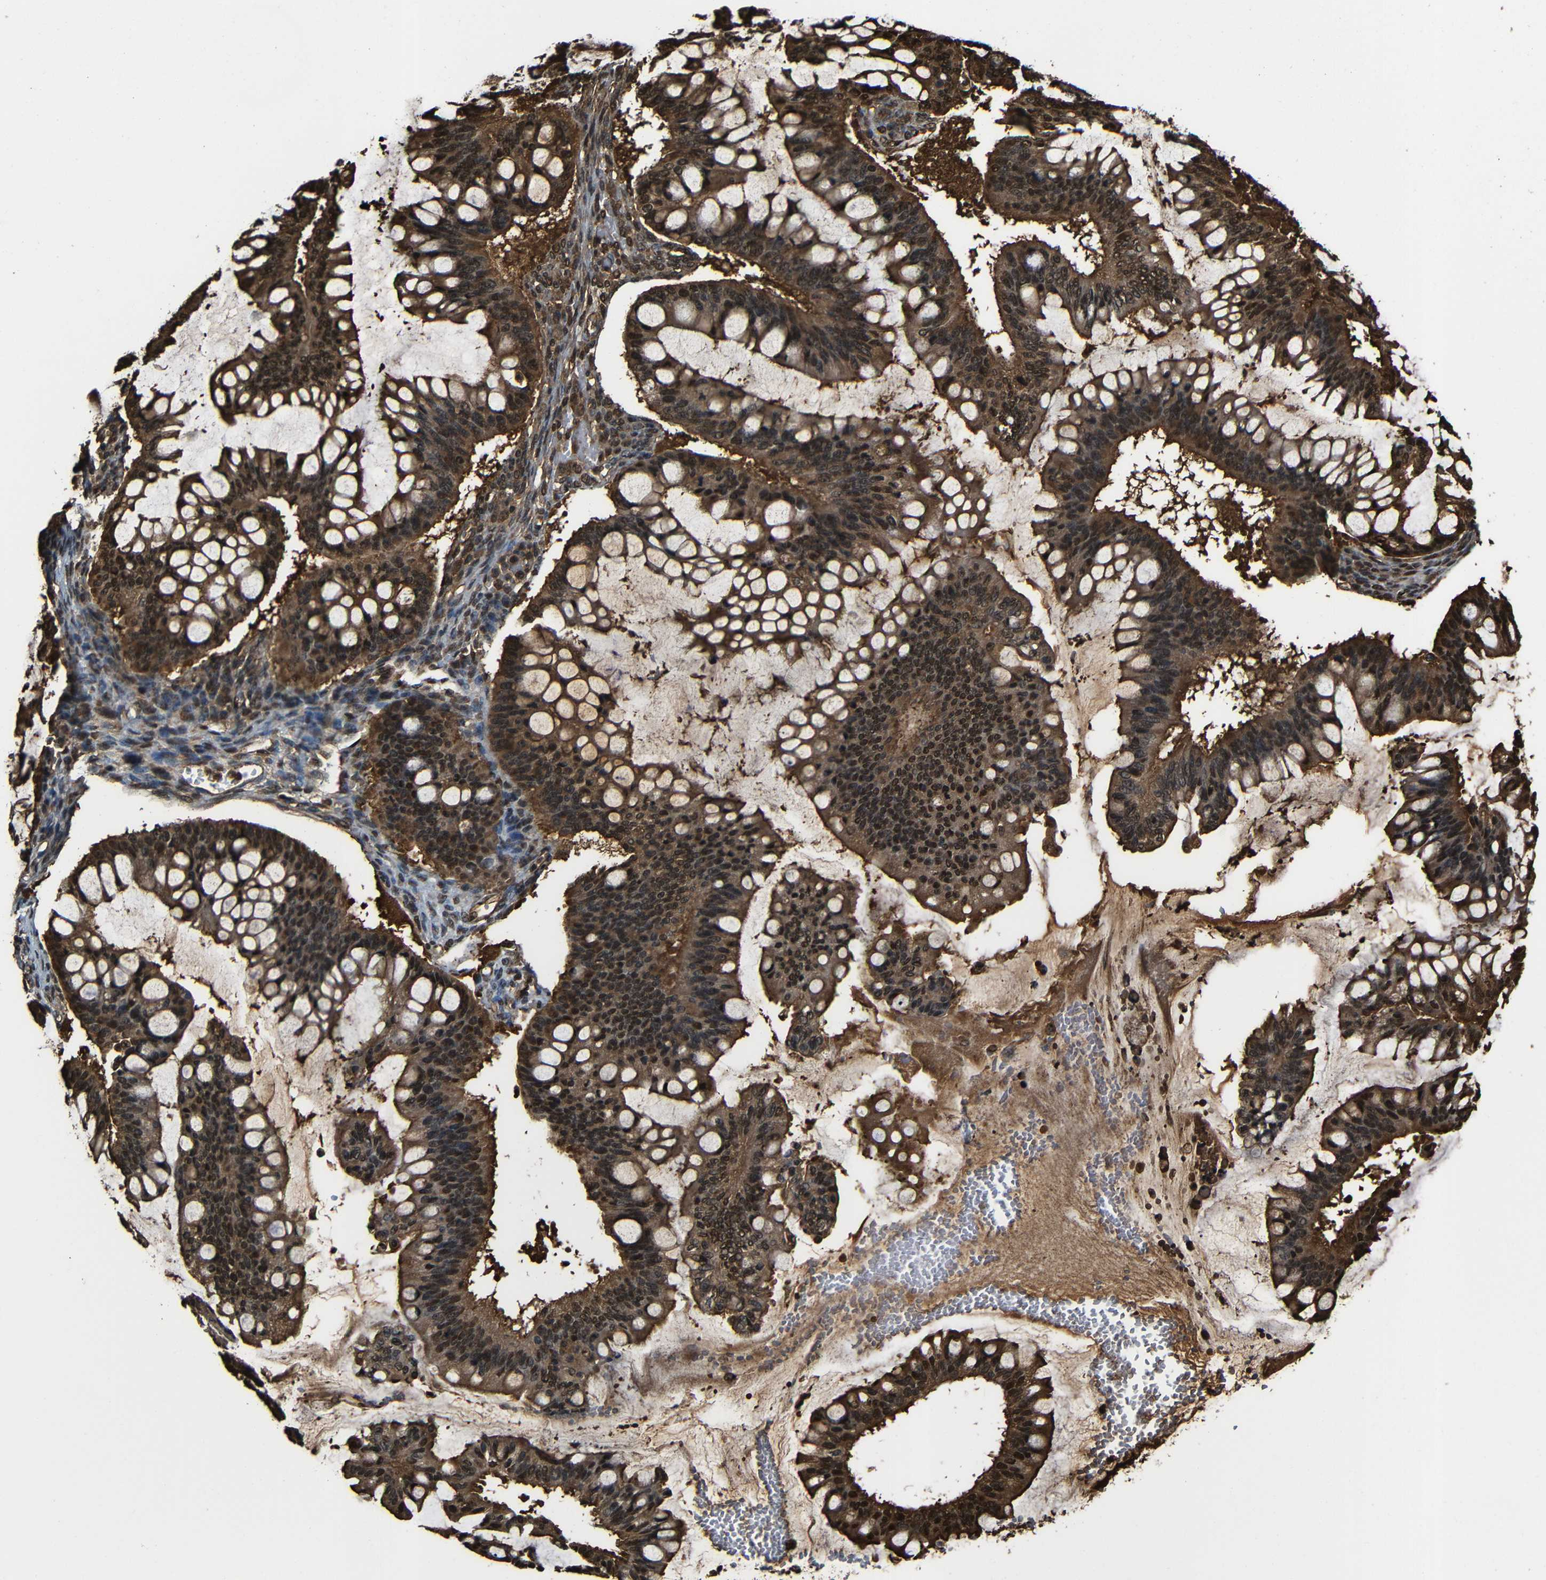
{"staining": {"intensity": "strong", "quantity": ">75%", "location": "cytoplasmic/membranous,nuclear"}, "tissue": "ovarian cancer", "cell_type": "Tumor cells", "image_type": "cancer", "snomed": [{"axis": "morphology", "description": "Cystadenocarcinoma, mucinous, NOS"}, {"axis": "topography", "description": "Ovary"}], "caption": "Strong cytoplasmic/membranous and nuclear protein positivity is identified in approximately >75% of tumor cells in ovarian cancer. Ihc stains the protein in brown and the nuclei are stained blue.", "gene": "VCP", "patient": {"sex": "female", "age": 73}}